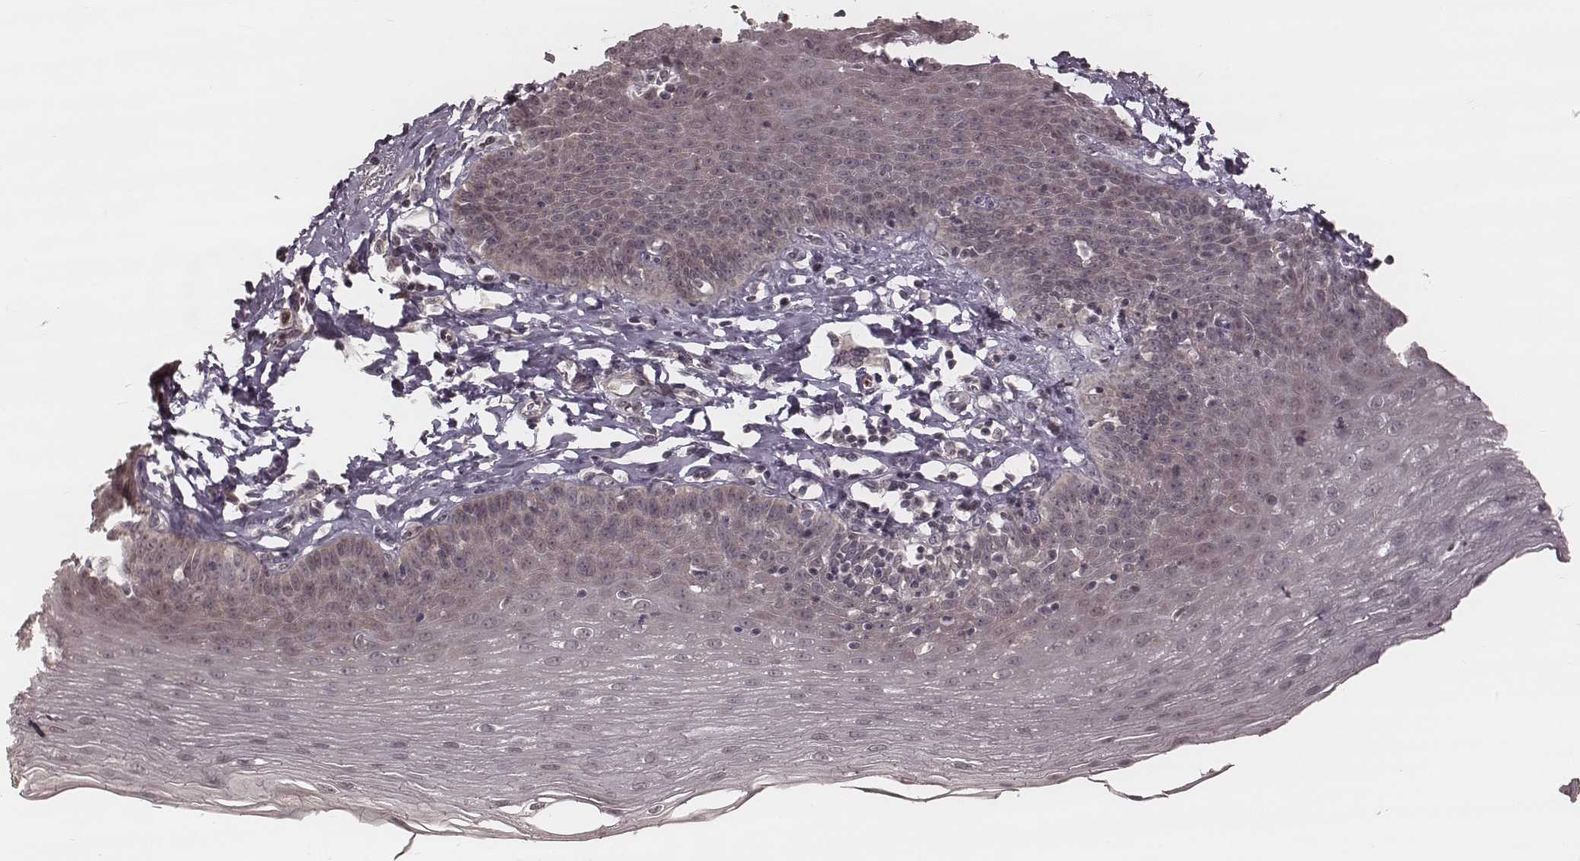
{"staining": {"intensity": "negative", "quantity": "none", "location": "none"}, "tissue": "esophagus", "cell_type": "Squamous epithelial cells", "image_type": "normal", "snomed": [{"axis": "morphology", "description": "Normal tissue, NOS"}, {"axis": "topography", "description": "Esophagus"}], "caption": "IHC of unremarkable human esophagus reveals no expression in squamous epithelial cells.", "gene": "IL5", "patient": {"sex": "female", "age": 81}}